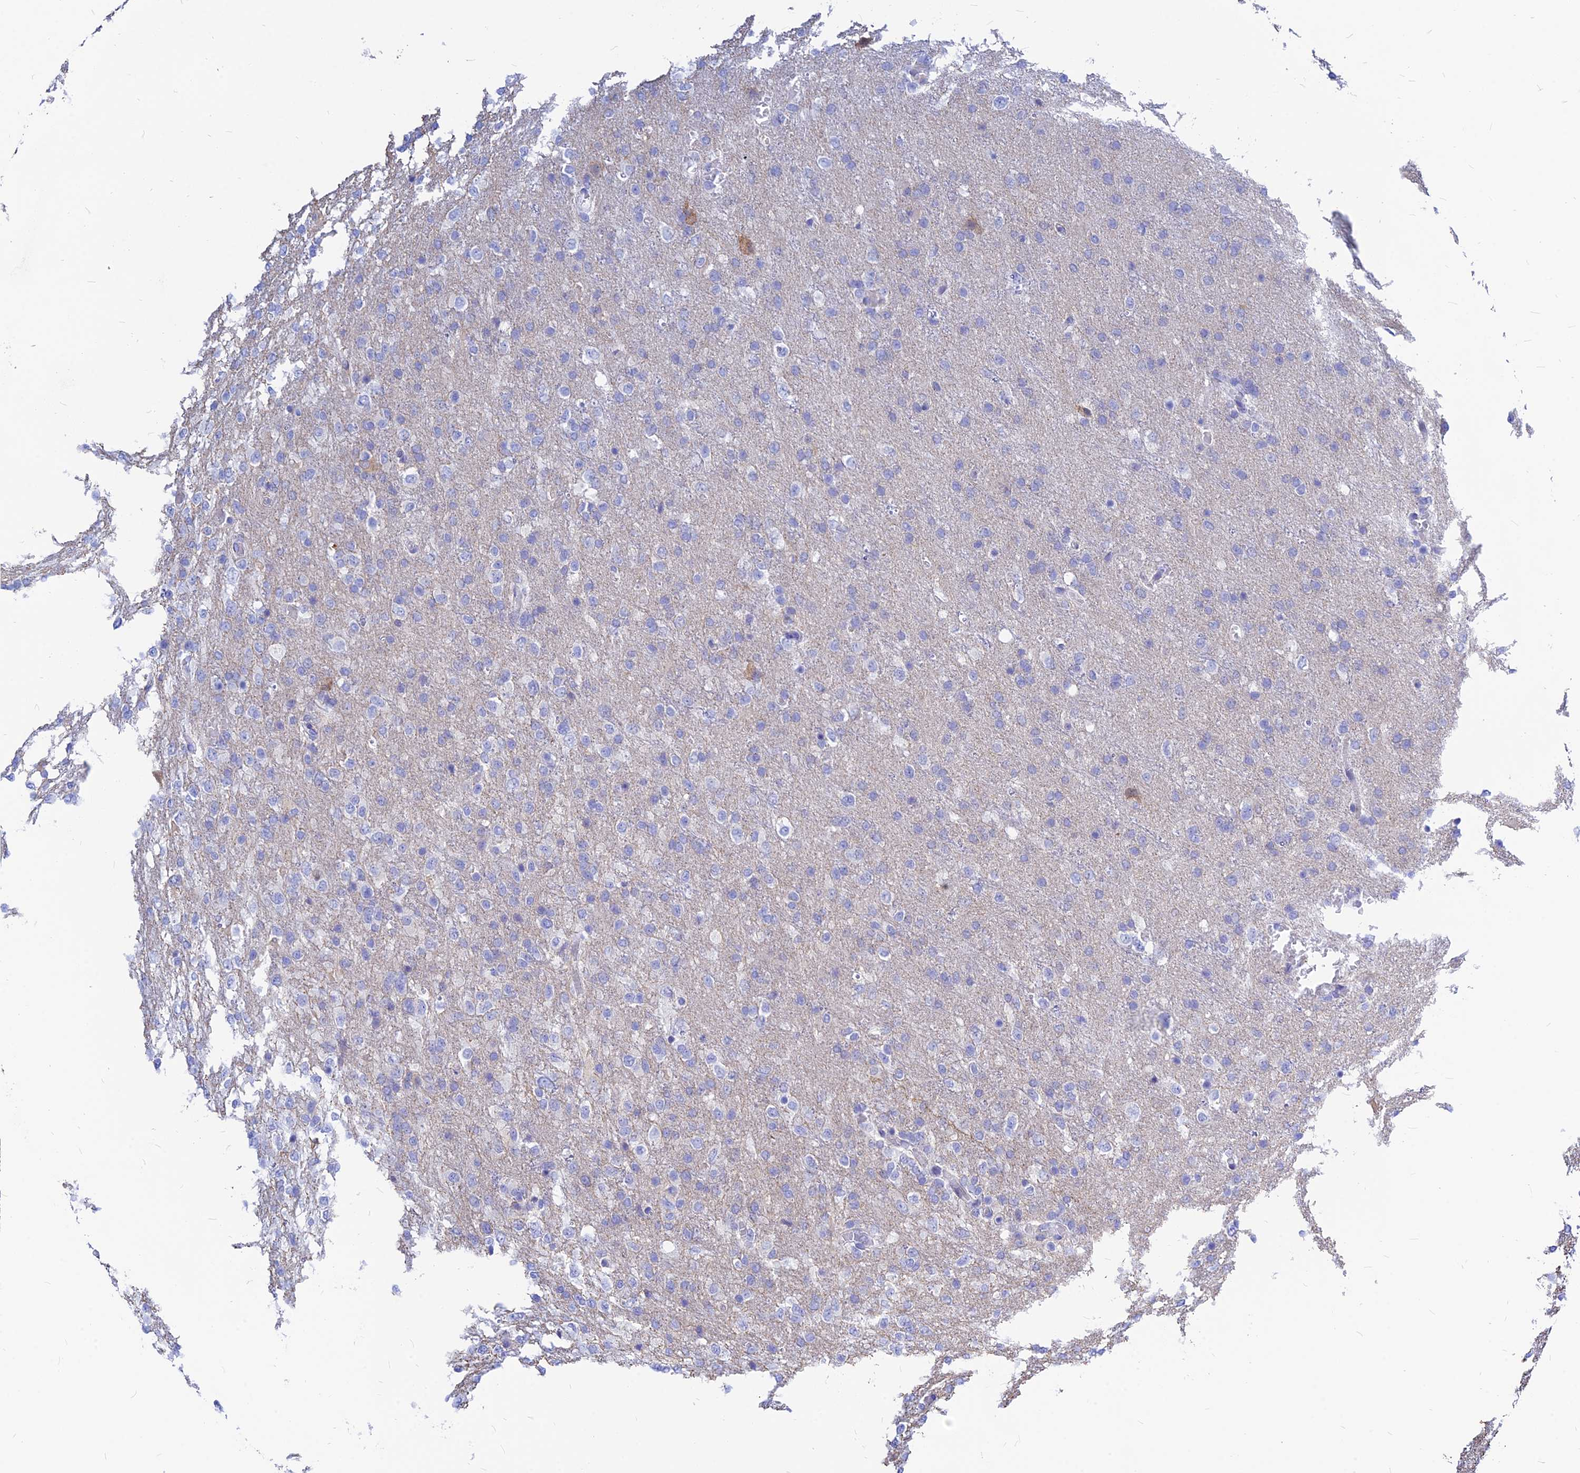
{"staining": {"intensity": "negative", "quantity": "none", "location": "none"}, "tissue": "glioma", "cell_type": "Tumor cells", "image_type": "cancer", "snomed": [{"axis": "morphology", "description": "Glioma, malignant, High grade"}, {"axis": "topography", "description": "Brain"}], "caption": "Tumor cells show no significant protein expression in malignant glioma (high-grade). (IHC, brightfield microscopy, high magnification).", "gene": "CNOT6", "patient": {"sex": "female", "age": 74}}